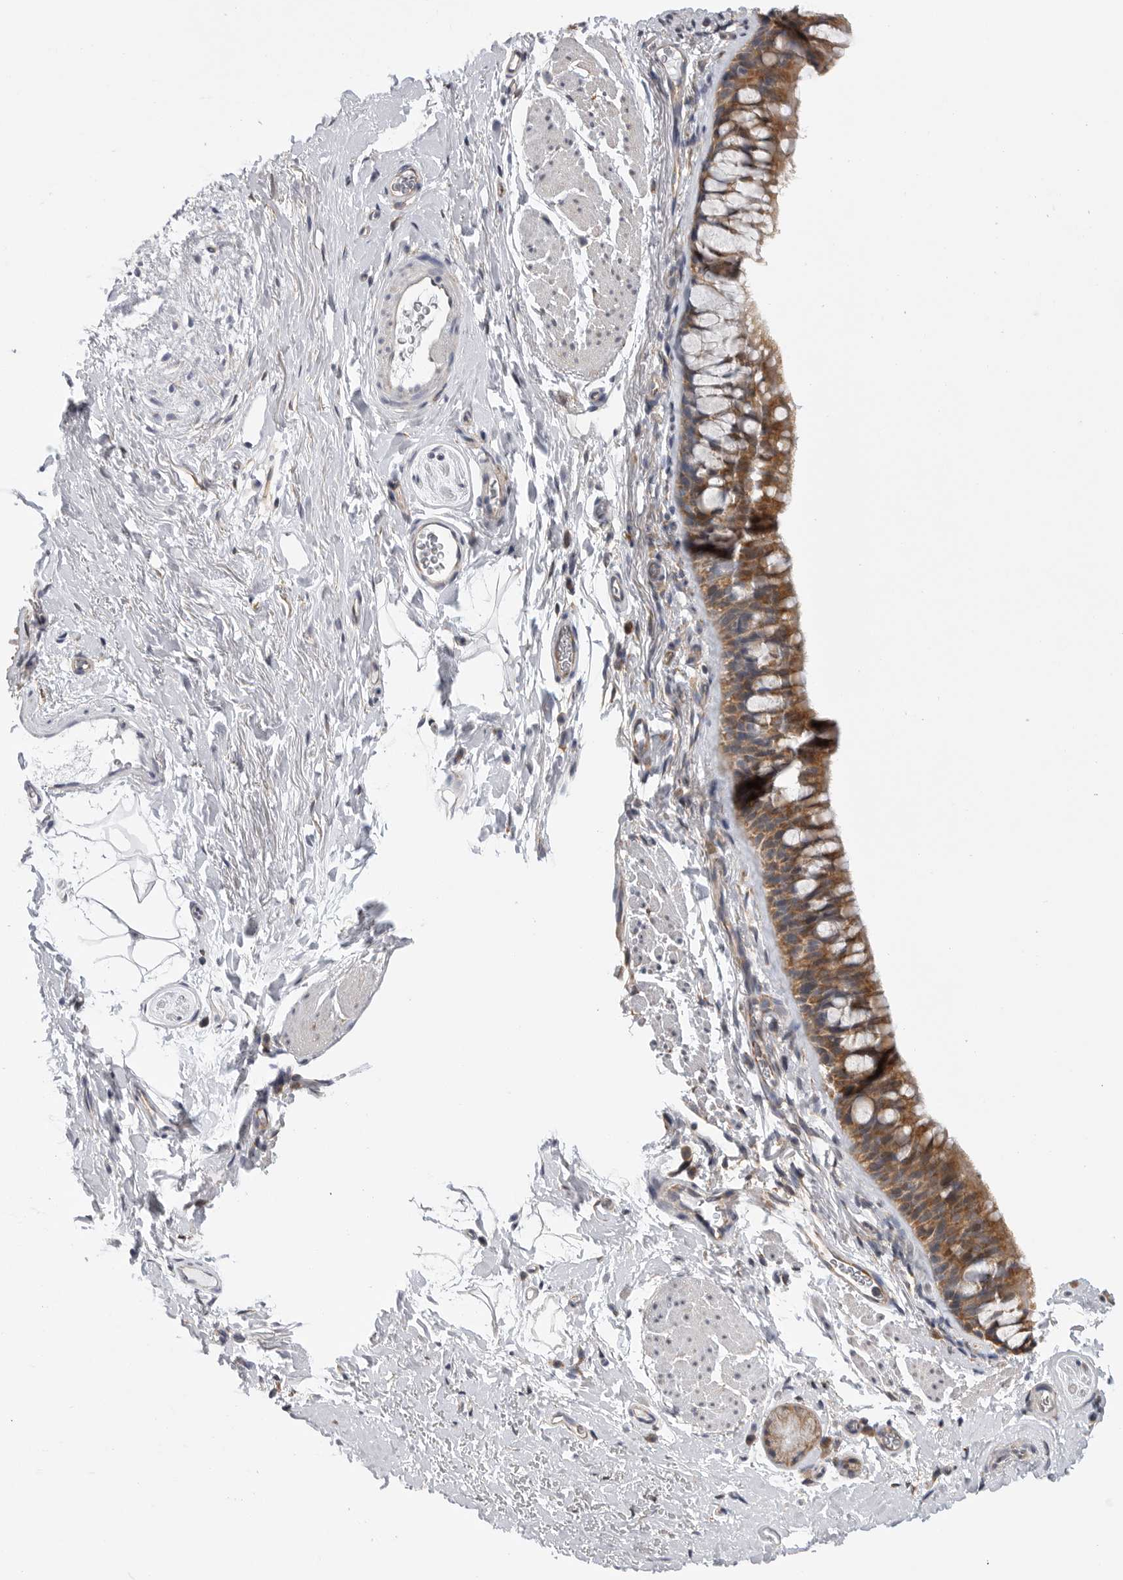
{"staining": {"intensity": "moderate", "quantity": ">75%", "location": "cytoplasmic/membranous"}, "tissue": "bronchus", "cell_type": "Respiratory epithelial cells", "image_type": "normal", "snomed": [{"axis": "morphology", "description": "Normal tissue, NOS"}, {"axis": "topography", "description": "Cartilage tissue"}, {"axis": "topography", "description": "Bronchus"}], "caption": "The image exhibits immunohistochemical staining of unremarkable bronchus. There is moderate cytoplasmic/membranous expression is present in about >75% of respiratory epithelial cells. Immunohistochemistry stains the protein in brown and the nuclei are stained blue.", "gene": "FBXO43", "patient": {"sex": "female", "age": 53}}